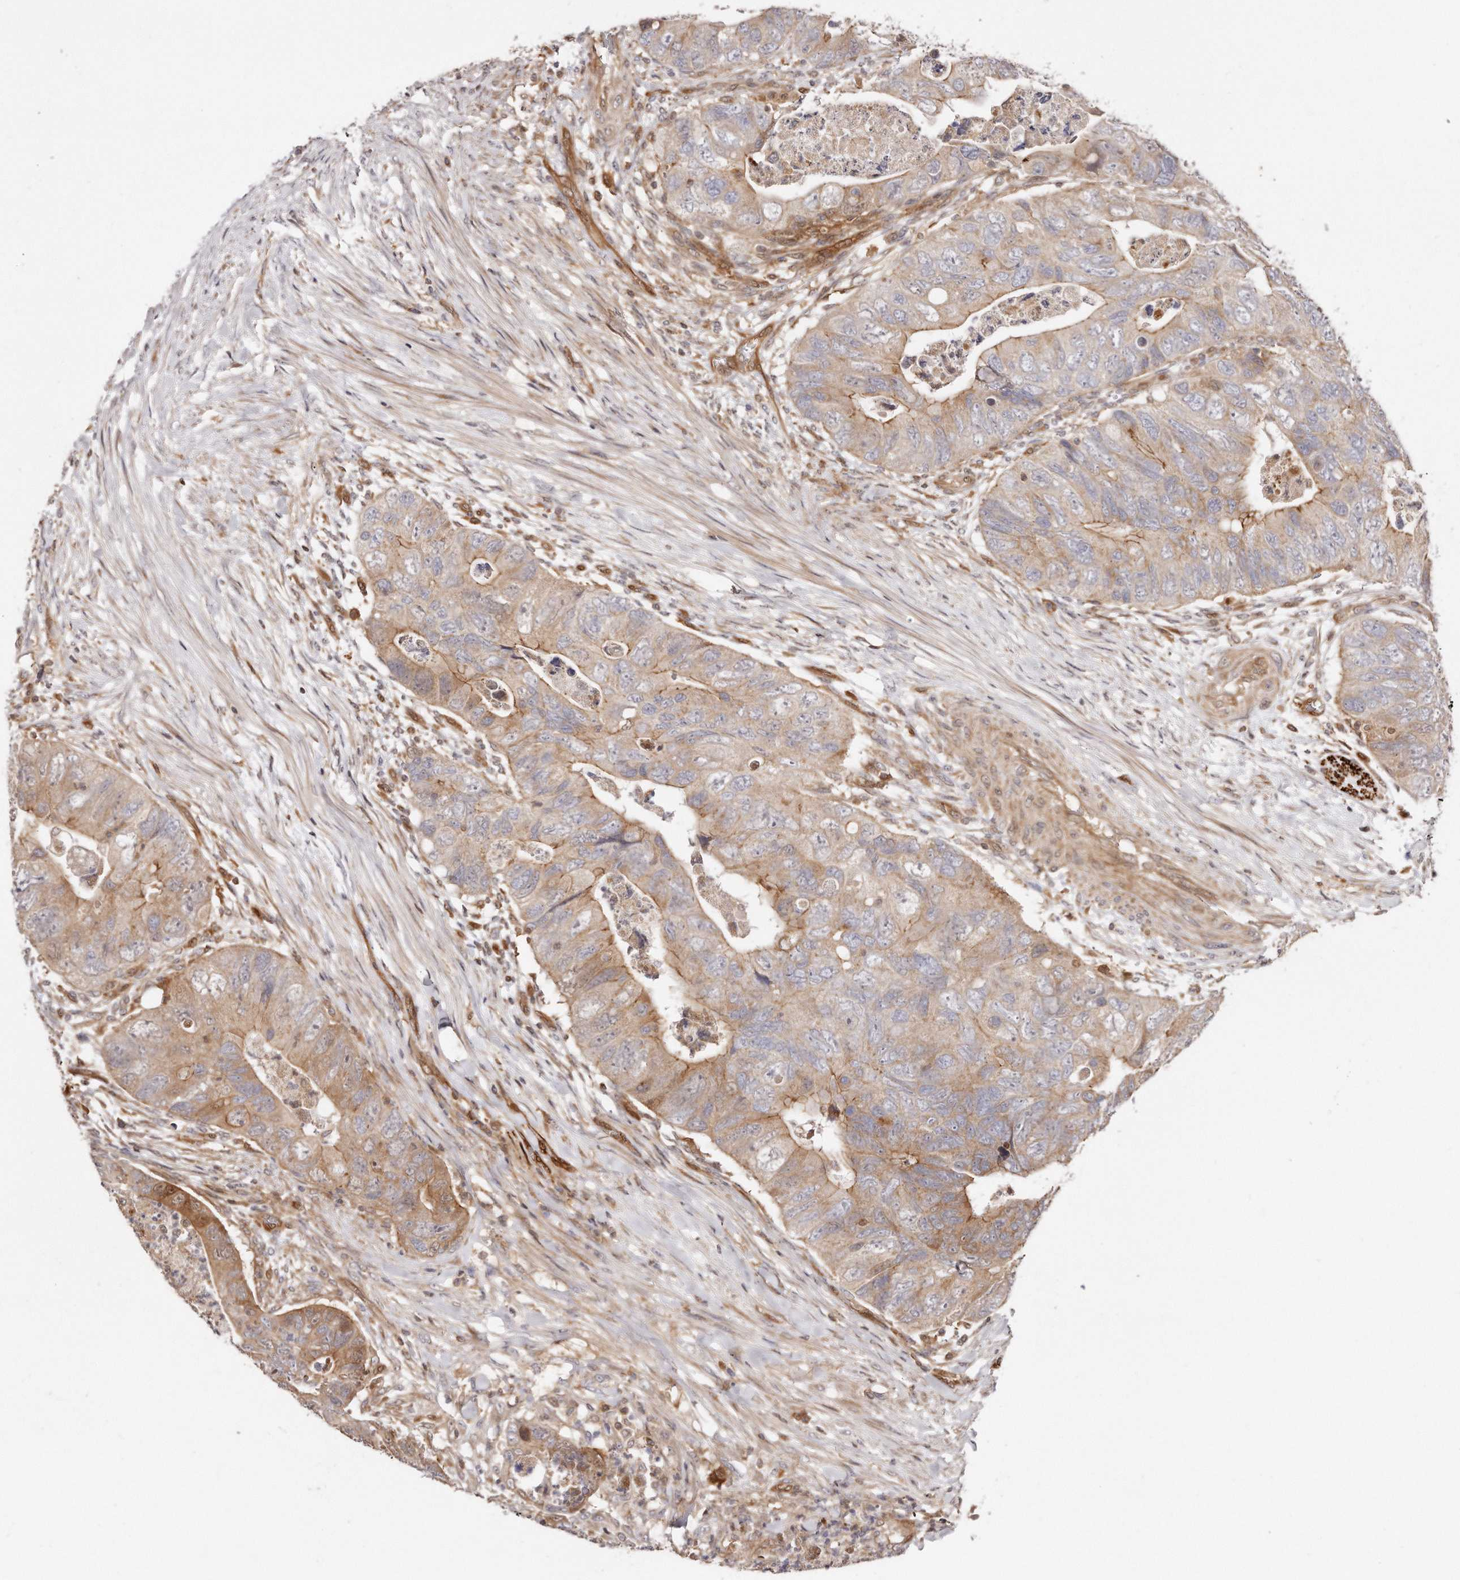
{"staining": {"intensity": "moderate", "quantity": ">75%", "location": "cytoplasmic/membranous"}, "tissue": "colorectal cancer", "cell_type": "Tumor cells", "image_type": "cancer", "snomed": [{"axis": "morphology", "description": "Adenocarcinoma, NOS"}, {"axis": "topography", "description": "Rectum"}], "caption": "Adenocarcinoma (colorectal) stained with DAB (3,3'-diaminobenzidine) IHC shows medium levels of moderate cytoplasmic/membranous staining in about >75% of tumor cells.", "gene": "GBP4", "patient": {"sex": "male", "age": 63}}